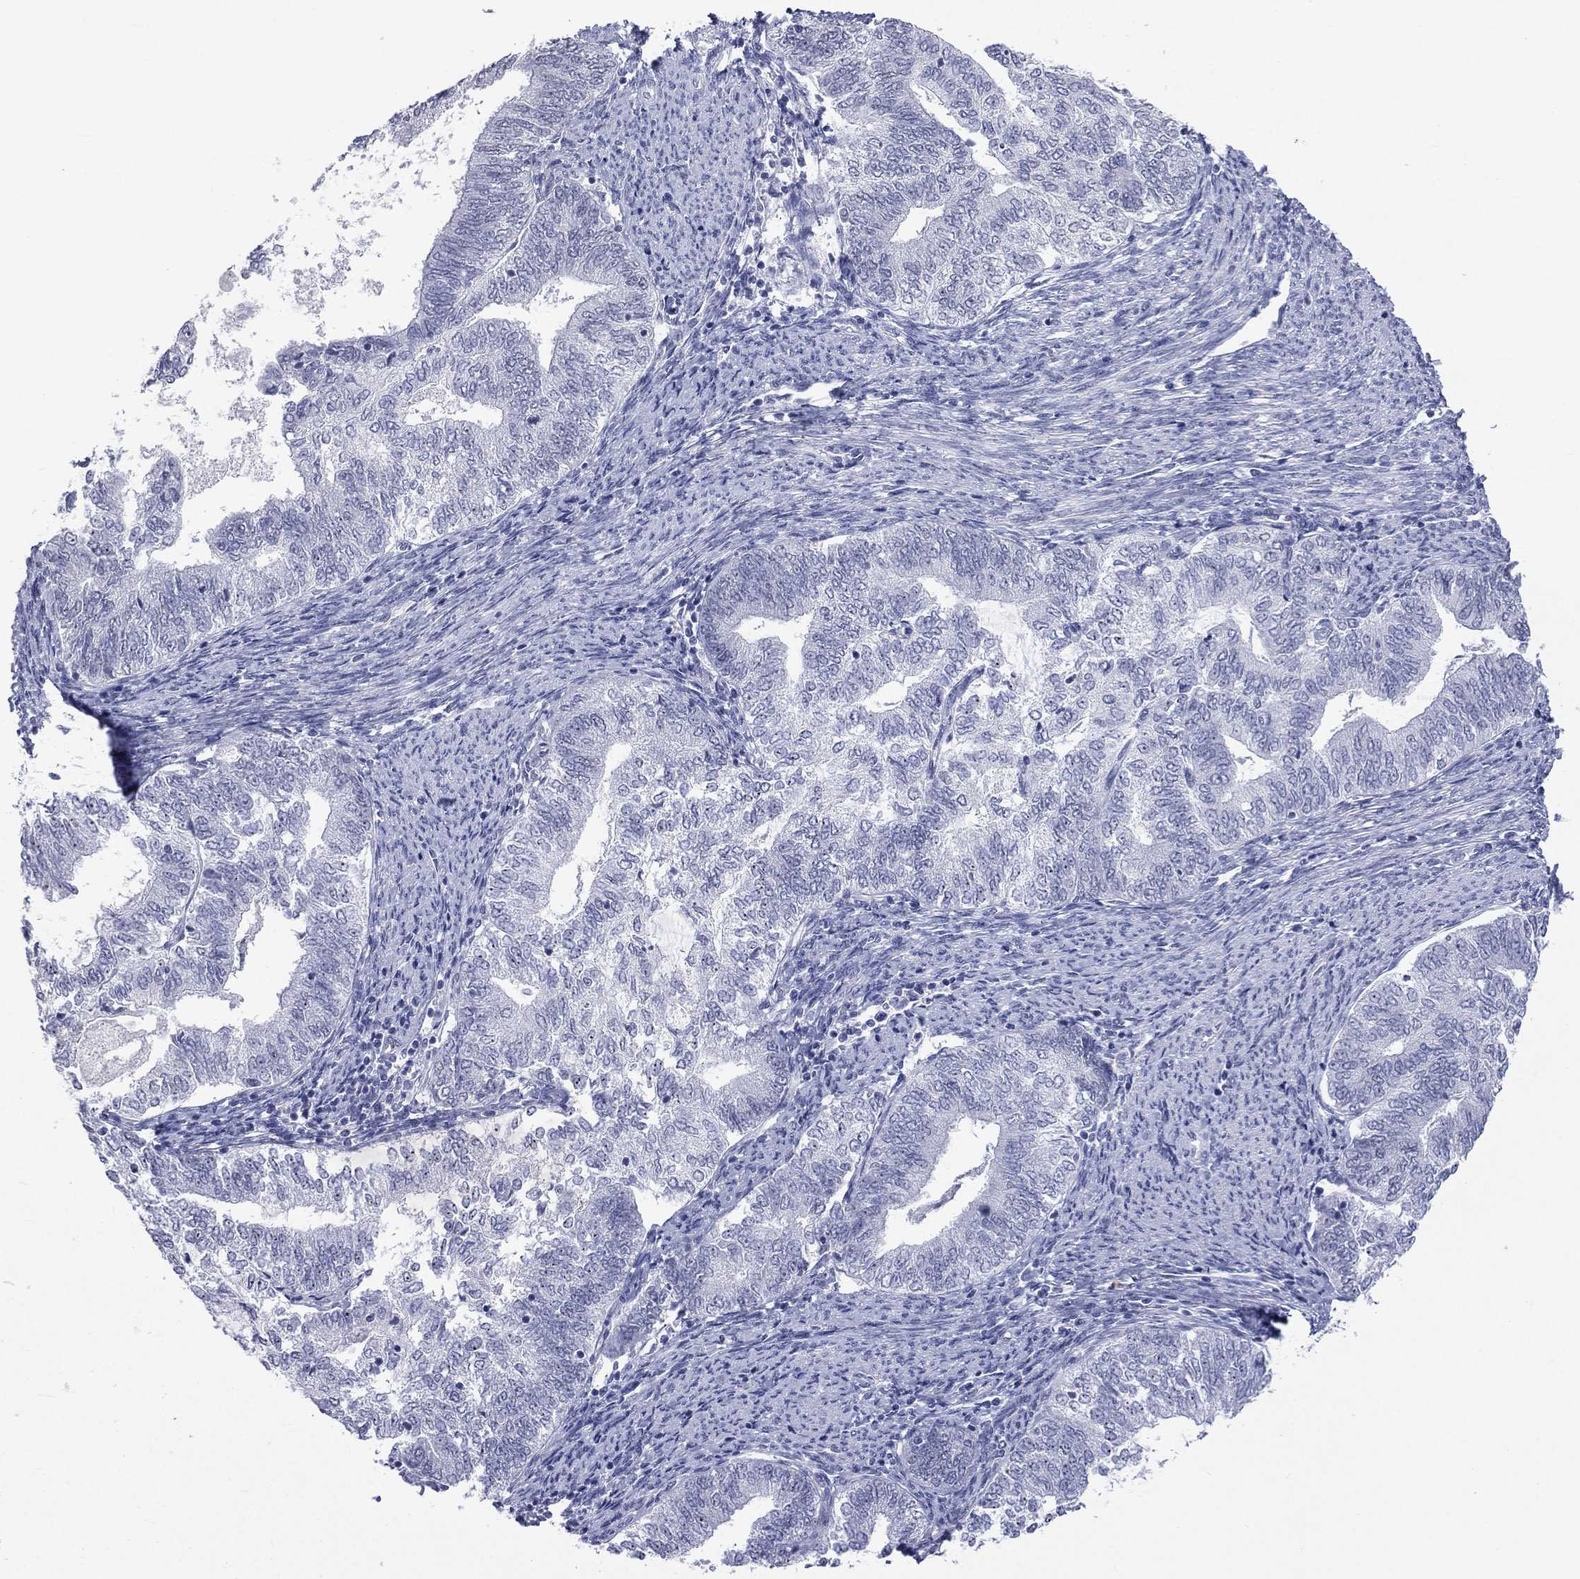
{"staining": {"intensity": "negative", "quantity": "none", "location": "none"}, "tissue": "endometrial cancer", "cell_type": "Tumor cells", "image_type": "cancer", "snomed": [{"axis": "morphology", "description": "Adenocarcinoma, NOS"}, {"axis": "topography", "description": "Endometrium"}], "caption": "Adenocarcinoma (endometrial) stained for a protein using immunohistochemistry reveals no expression tumor cells.", "gene": "SSX1", "patient": {"sex": "female", "age": 65}}